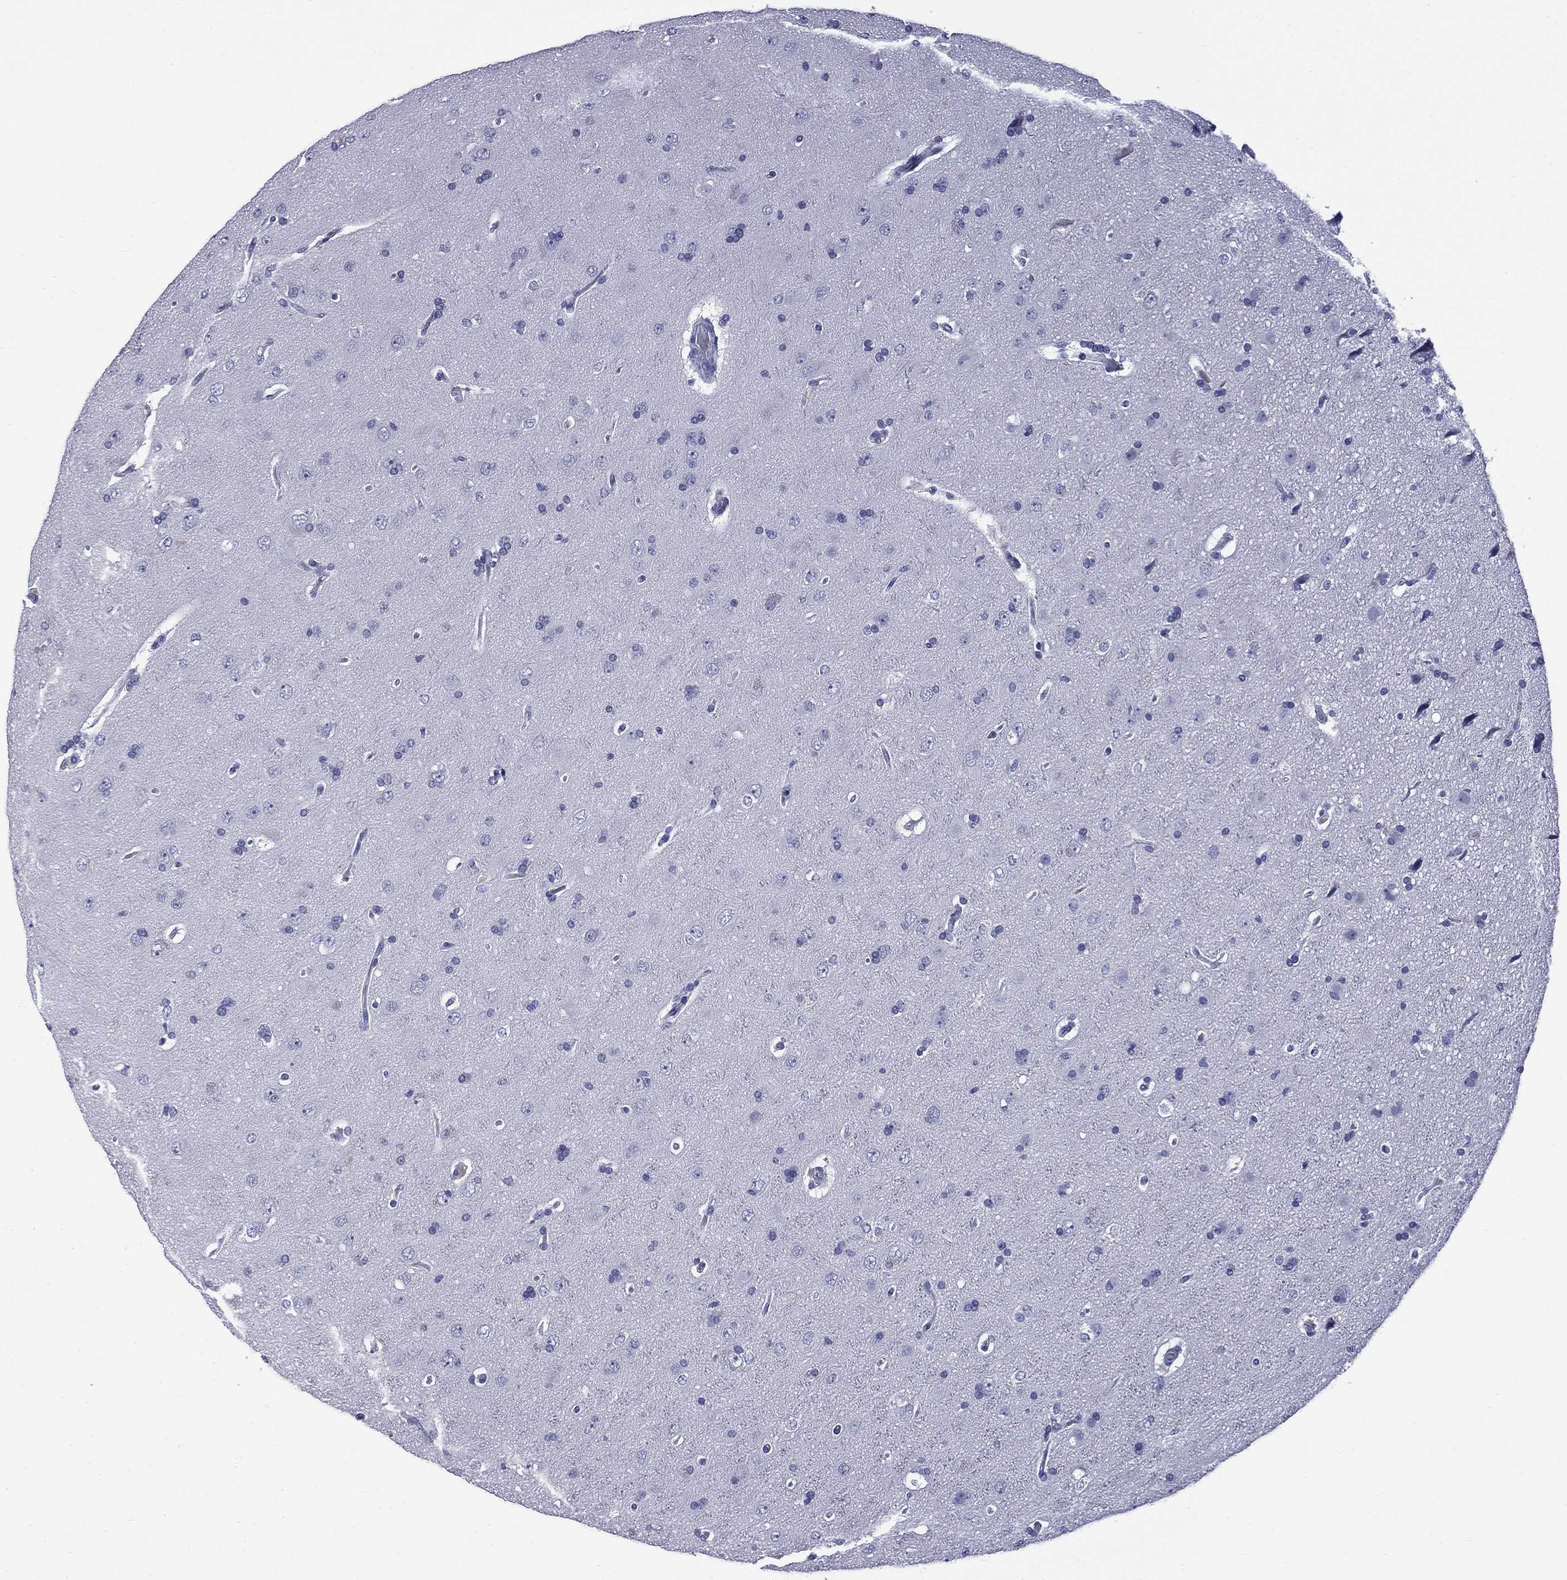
{"staining": {"intensity": "negative", "quantity": "none", "location": "none"}, "tissue": "glioma", "cell_type": "Tumor cells", "image_type": "cancer", "snomed": [{"axis": "morphology", "description": "Glioma, malignant, NOS"}, {"axis": "topography", "description": "Cerebral cortex"}], "caption": "Glioma (malignant) was stained to show a protein in brown. There is no significant expression in tumor cells. (Stains: DAB (3,3'-diaminobenzidine) immunohistochemistry with hematoxylin counter stain, Microscopy: brightfield microscopy at high magnification).", "gene": "TRIM29", "patient": {"sex": "male", "age": 58}}